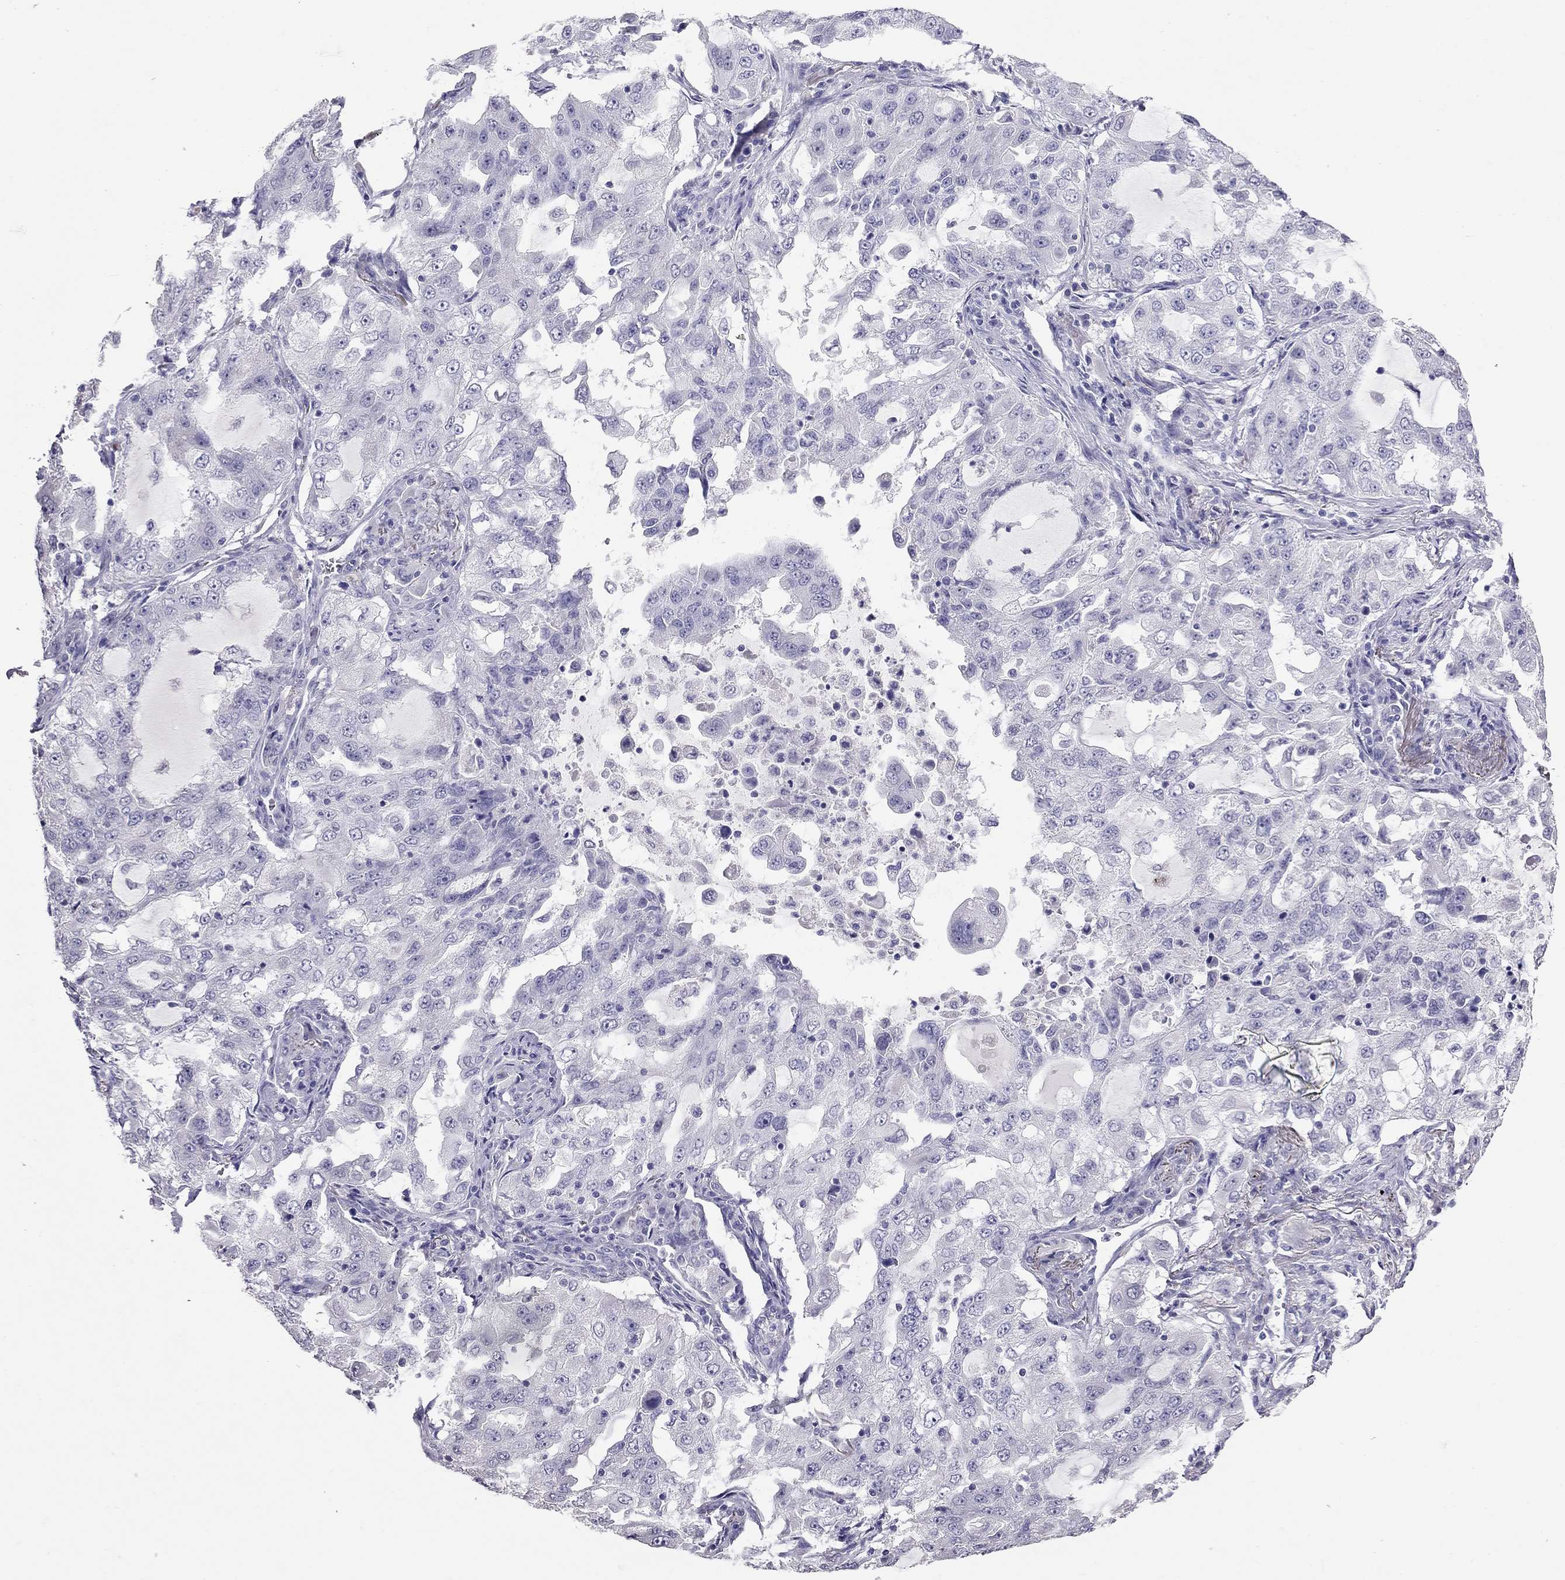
{"staining": {"intensity": "negative", "quantity": "none", "location": "none"}, "tissue": "lung cancer", "cell_type": "Tumor cells", "image_type": "cancer", "snomed": [{"axis": "morphology", "description": "Adenocarcinoma, NOS"}, {"axis": "topography", "description": "Lung"}], "caption": "There is no significant staining in tumor cells of lung adenocarcinoma. (Immunohistochemistry, brightfield microscopy, high magnification).", "gene": "PSMB11", "patient": {"sex": "female", "age": 61}}